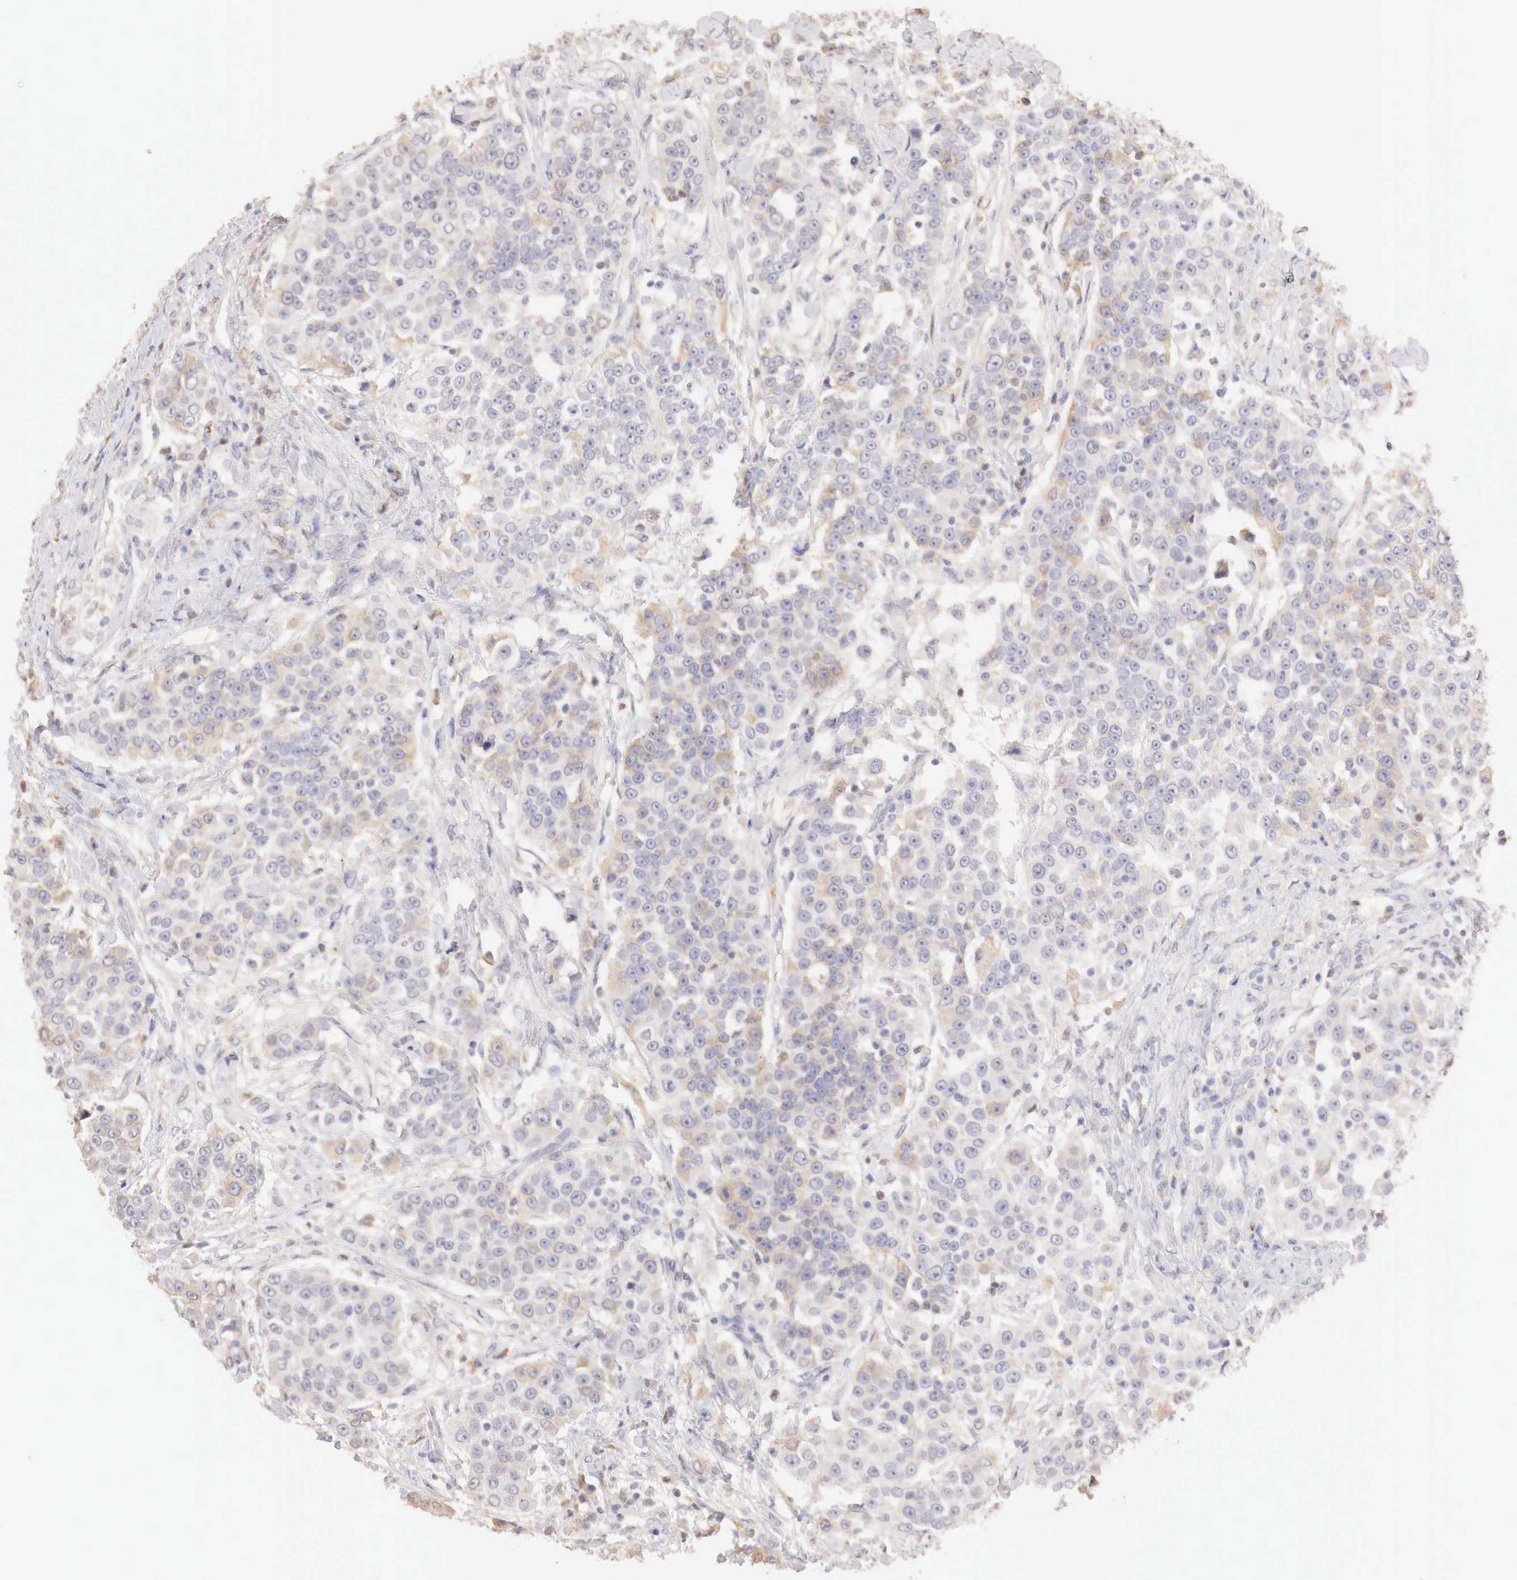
{"staining": {"intensity": "weak", "quantity": "25%-75%", "location": "cytoplasmic/membranous"}, "tissue": "urothelial cancer", "cell_type": "Tumor cells", "image_type": "cancer", "snomed": [{"axis": "morphology", "description": "Urothelial carcinoma, High grade"}, {"axis": "topography", "description": "Urinary bladder"}], "caption": "Urothelial cancer stained with DAB (3,3'-diaminobenzidine) immunohistochemistry (IHC) demonstrates low levels of weak cytoplasmic/membranous staining in about 25%-75% of tumor cells.", "gene": "GATA1", "patient": {"sex": "female", "age": 80}}